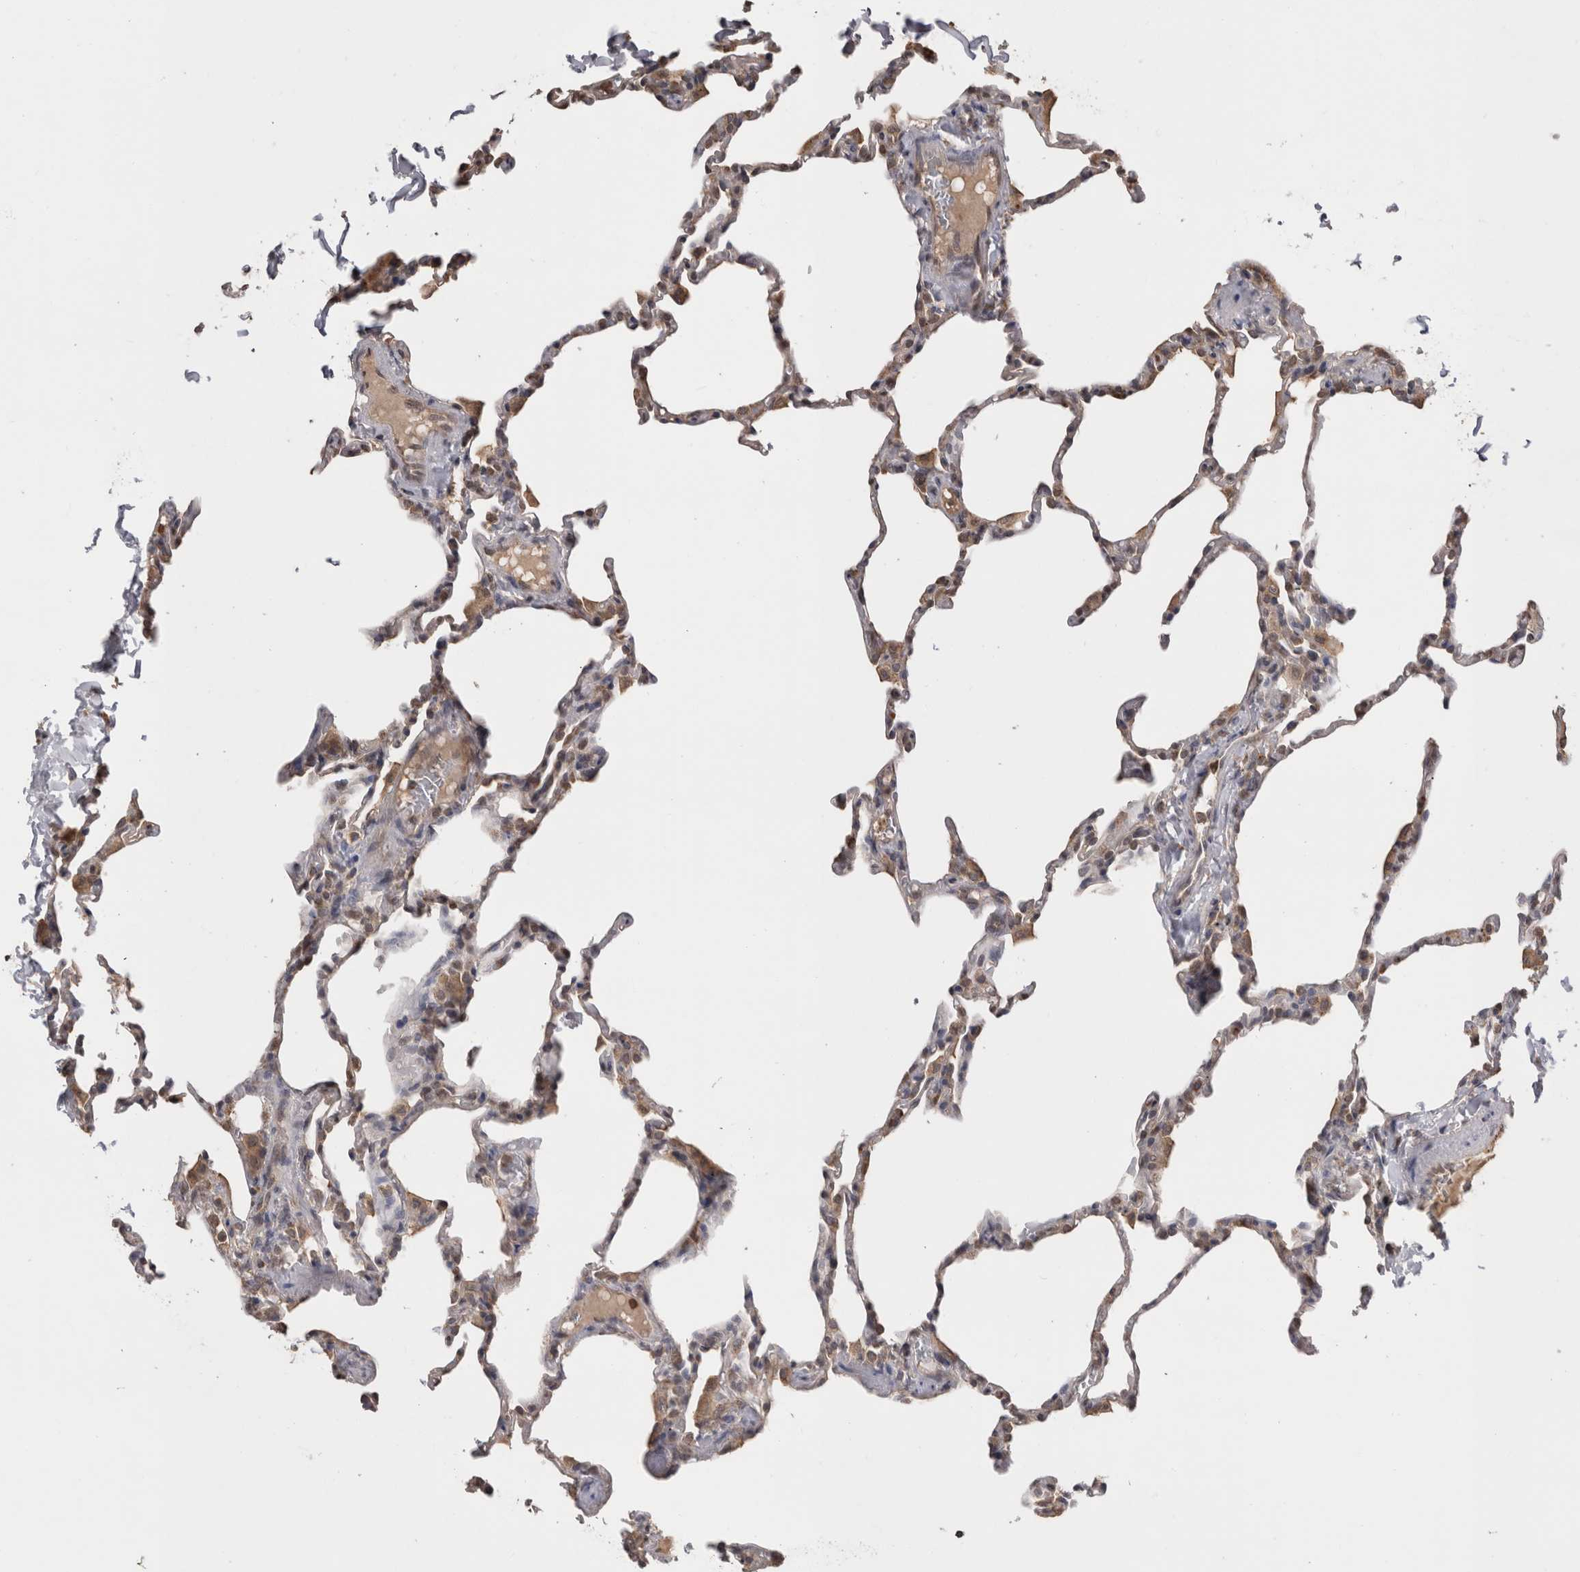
{"staining": {"intensity": "weak", "quantity": "25%-75%", "location": "cytoplasmic/membranous"}, "tissue": "lung", "cell_type": "Alveolar cells", "image_type": "normal", "snomed": [{"axis": "morphology", "description": "Normal tissue, NOS"}, {"axis": "topography", "description": "Lung"}], "caption": "Alveolar cells demonstrate low levels of weak cytoplasmic/membranous staining in about 25%-75% of cells in normal lung.", "gene": "PREP", "patient": {"sex": "male", "age": 20}}